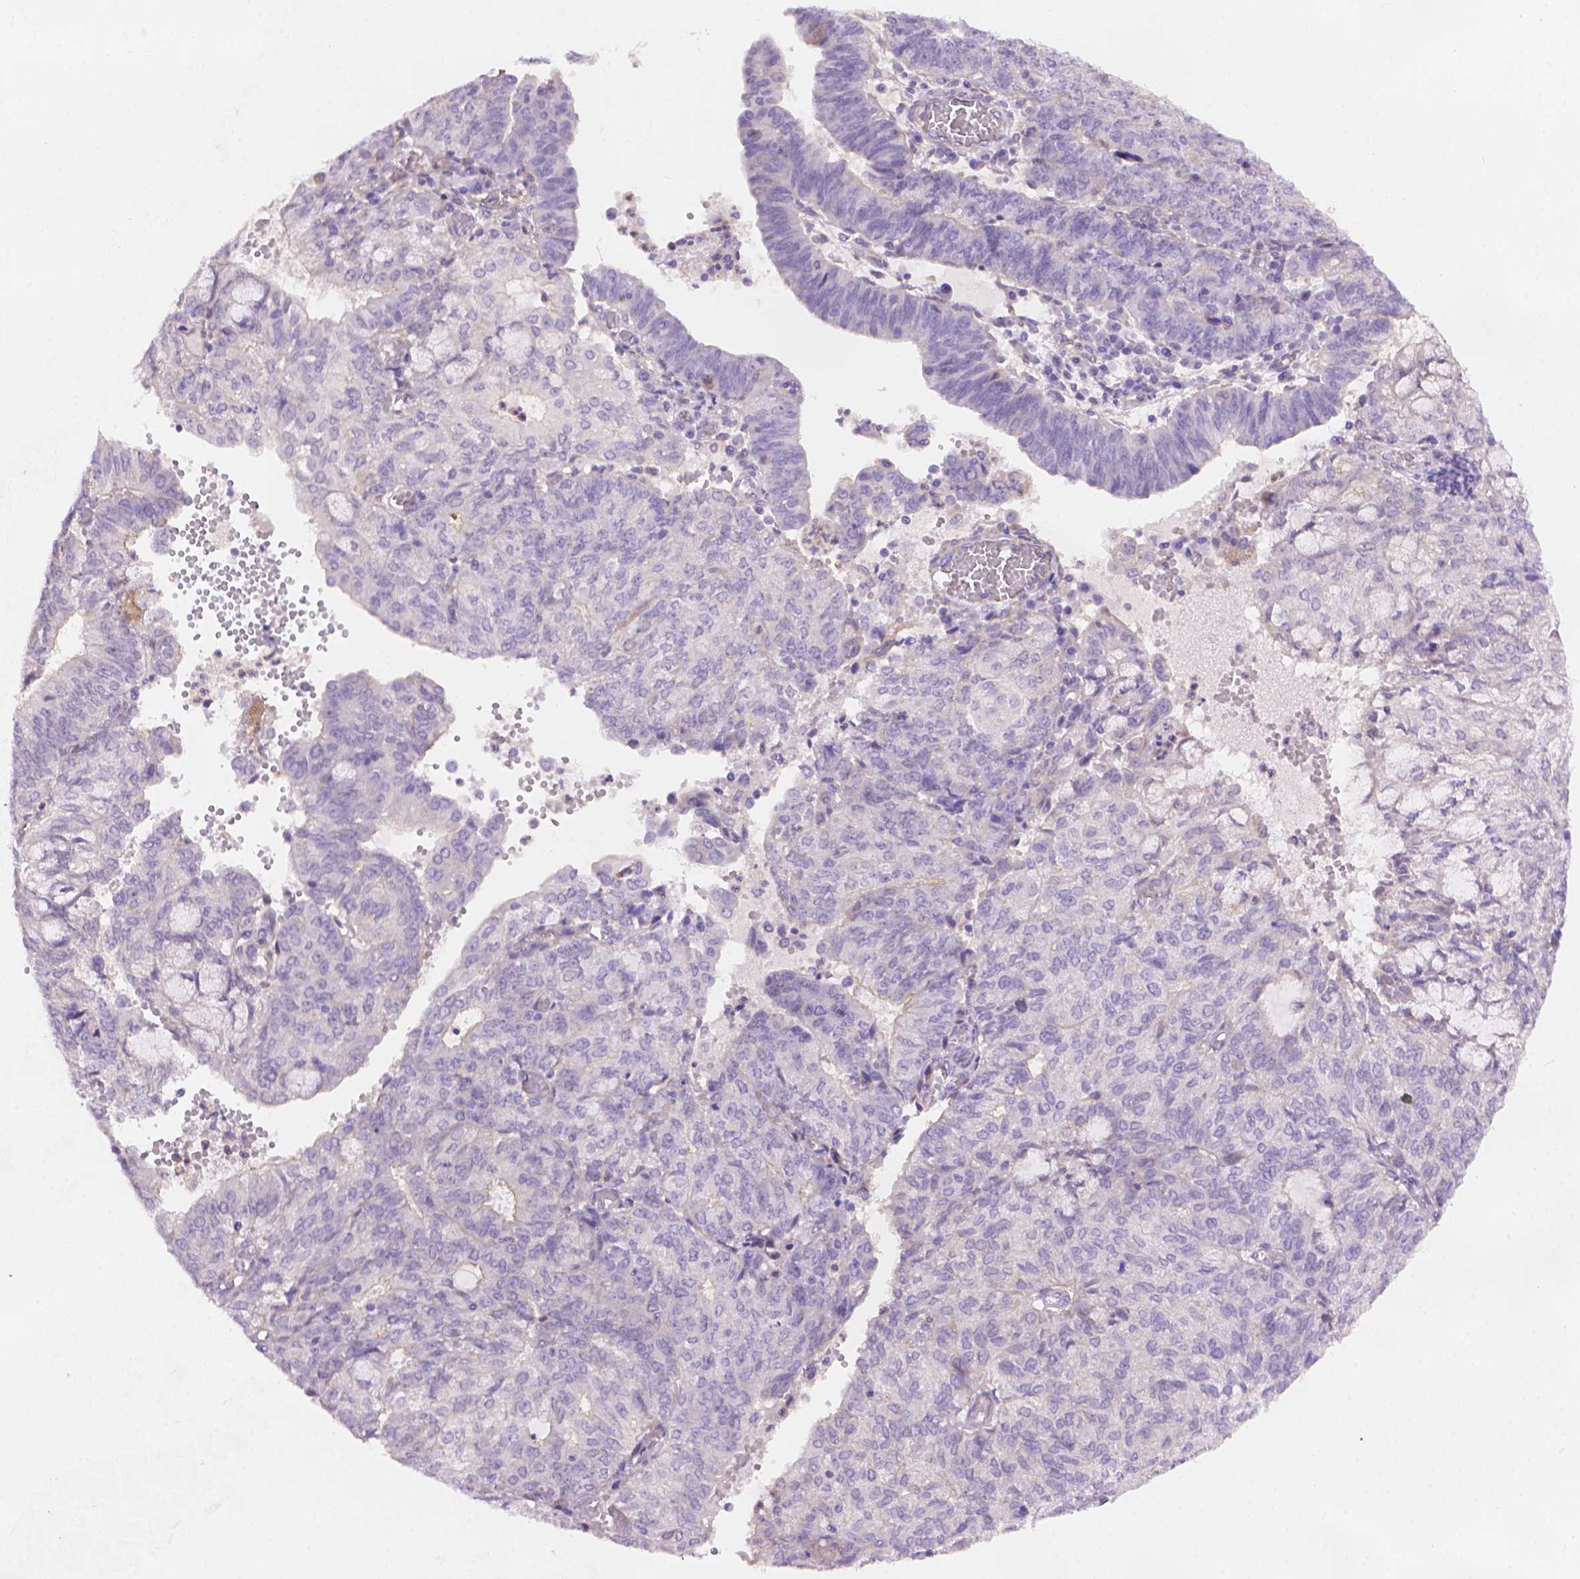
{"staining": {"intensity": "negative", "quantity": "none", "location": "none"}, "tissue": "endometrial cancer", "cell_type": "Tumor cells", "image_type": "cancer", "snomed": [{"axis": "morphology", "description": "Adenocarcinoma, NOS"}, {"axis": "topography", "description": "Endometrium"}], "caption": "This is an IHC micrograph of human endometrial cancer. There is no expression in tumor cells.", "gene": "AMMECR1", "patient": {"sex": "female", "age": 82}}